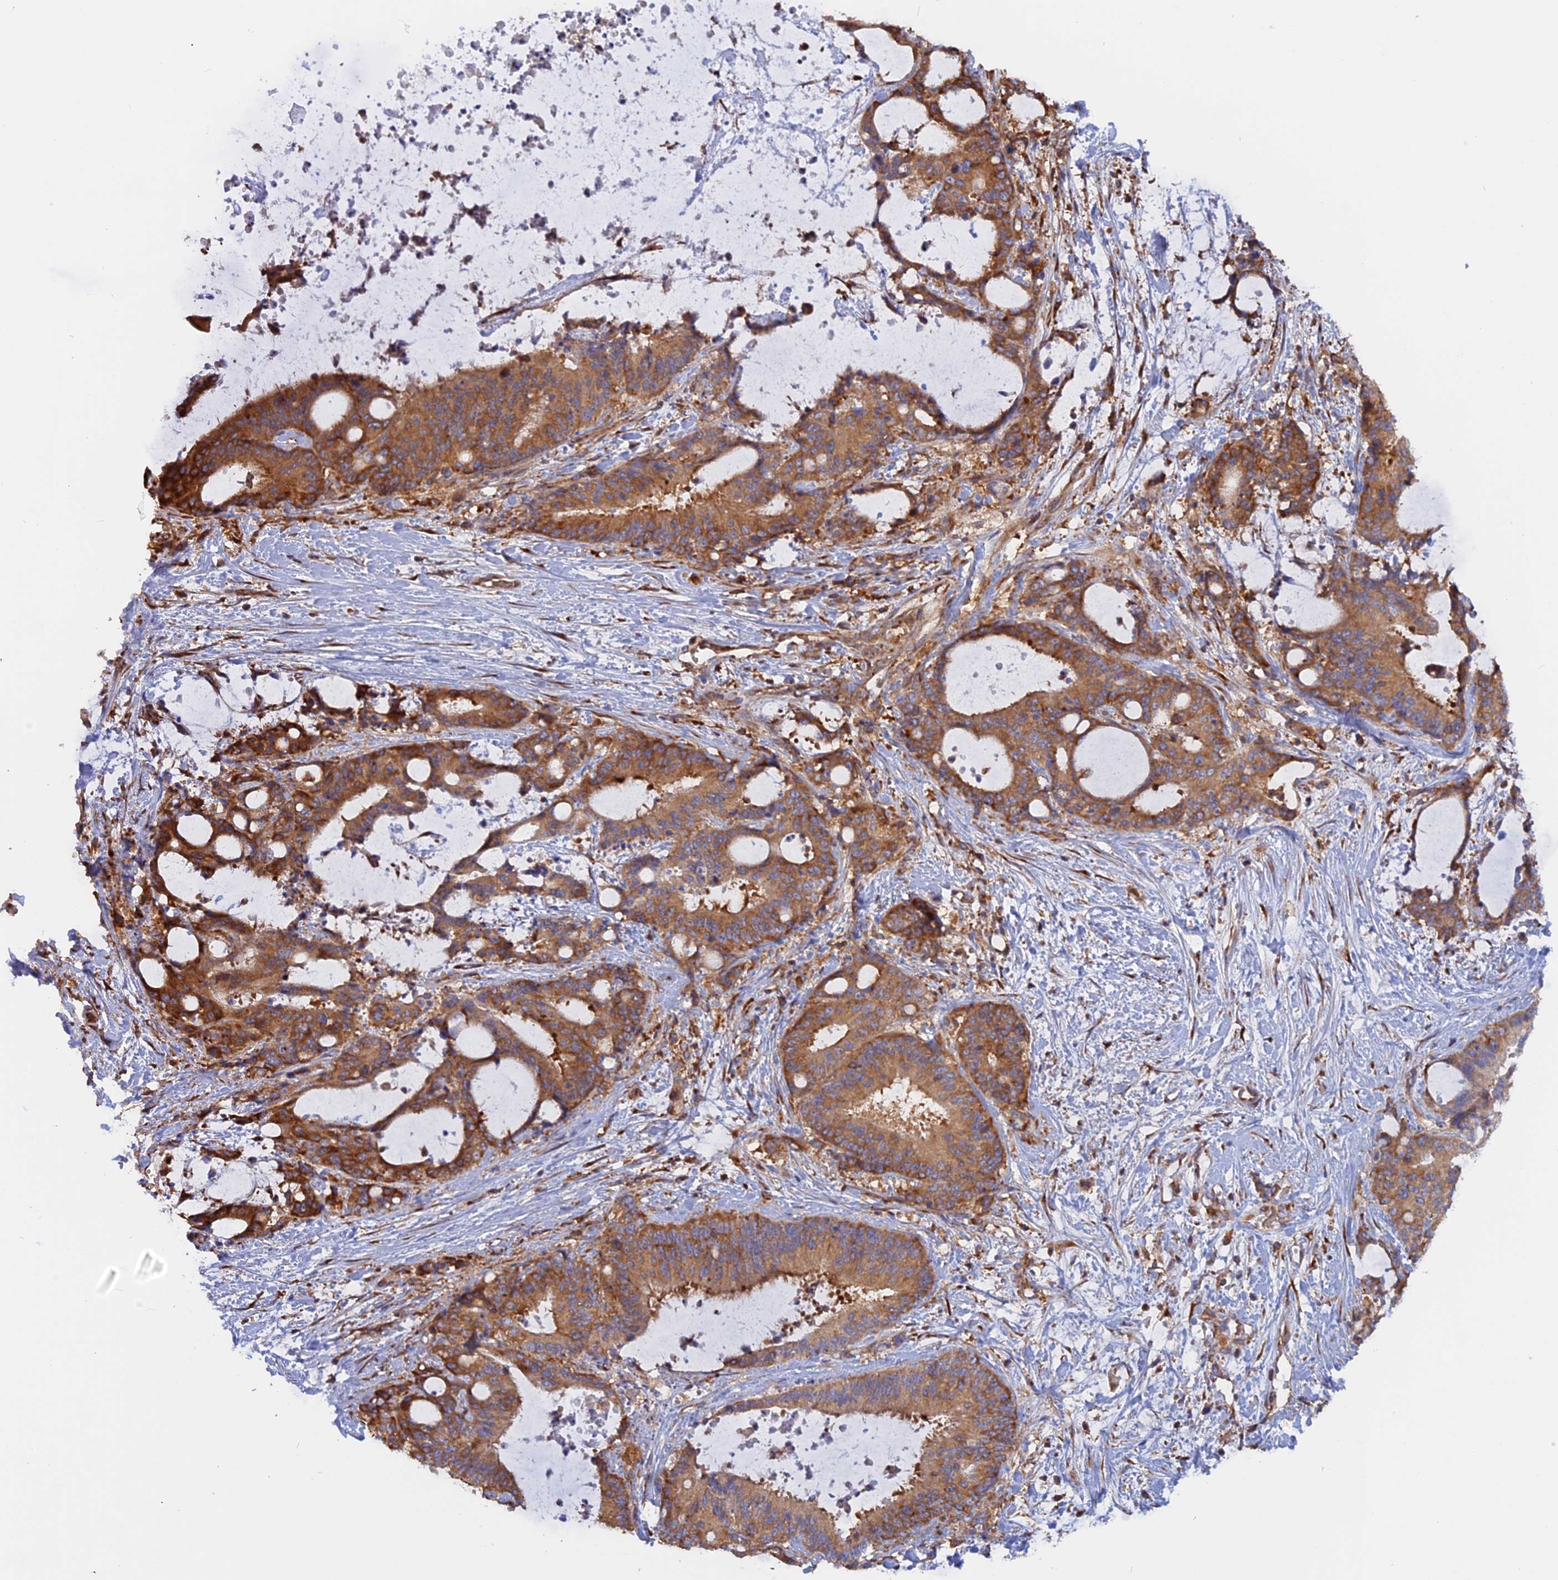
{"staining": {"intensity": "moderate", "quantity": ">75%", "location": "cytoplasmic/membranous"}, "tissue": "liver cancer", "cell_type": "Tumor cells", "image_type": "cancer", "snomed": [{"axis": "morphology", "description": "Normal tissue, NOS"}, {"axis": "morphology", "description": "Cholangiocarcinoma"}, {"axis": "topography", "description": "Liver"}, {"axis": "topography", "description": "Peripheral nerve tissue"}], "caption": "Immunohistochemical staining of human liver cholangiocarcinoma displays medium levels of moderate cytoplasmic/membranous positivity in about >75% of tumor cells.", "gene": "GMIP", "patient": {"sex": "female", "age": 73}}